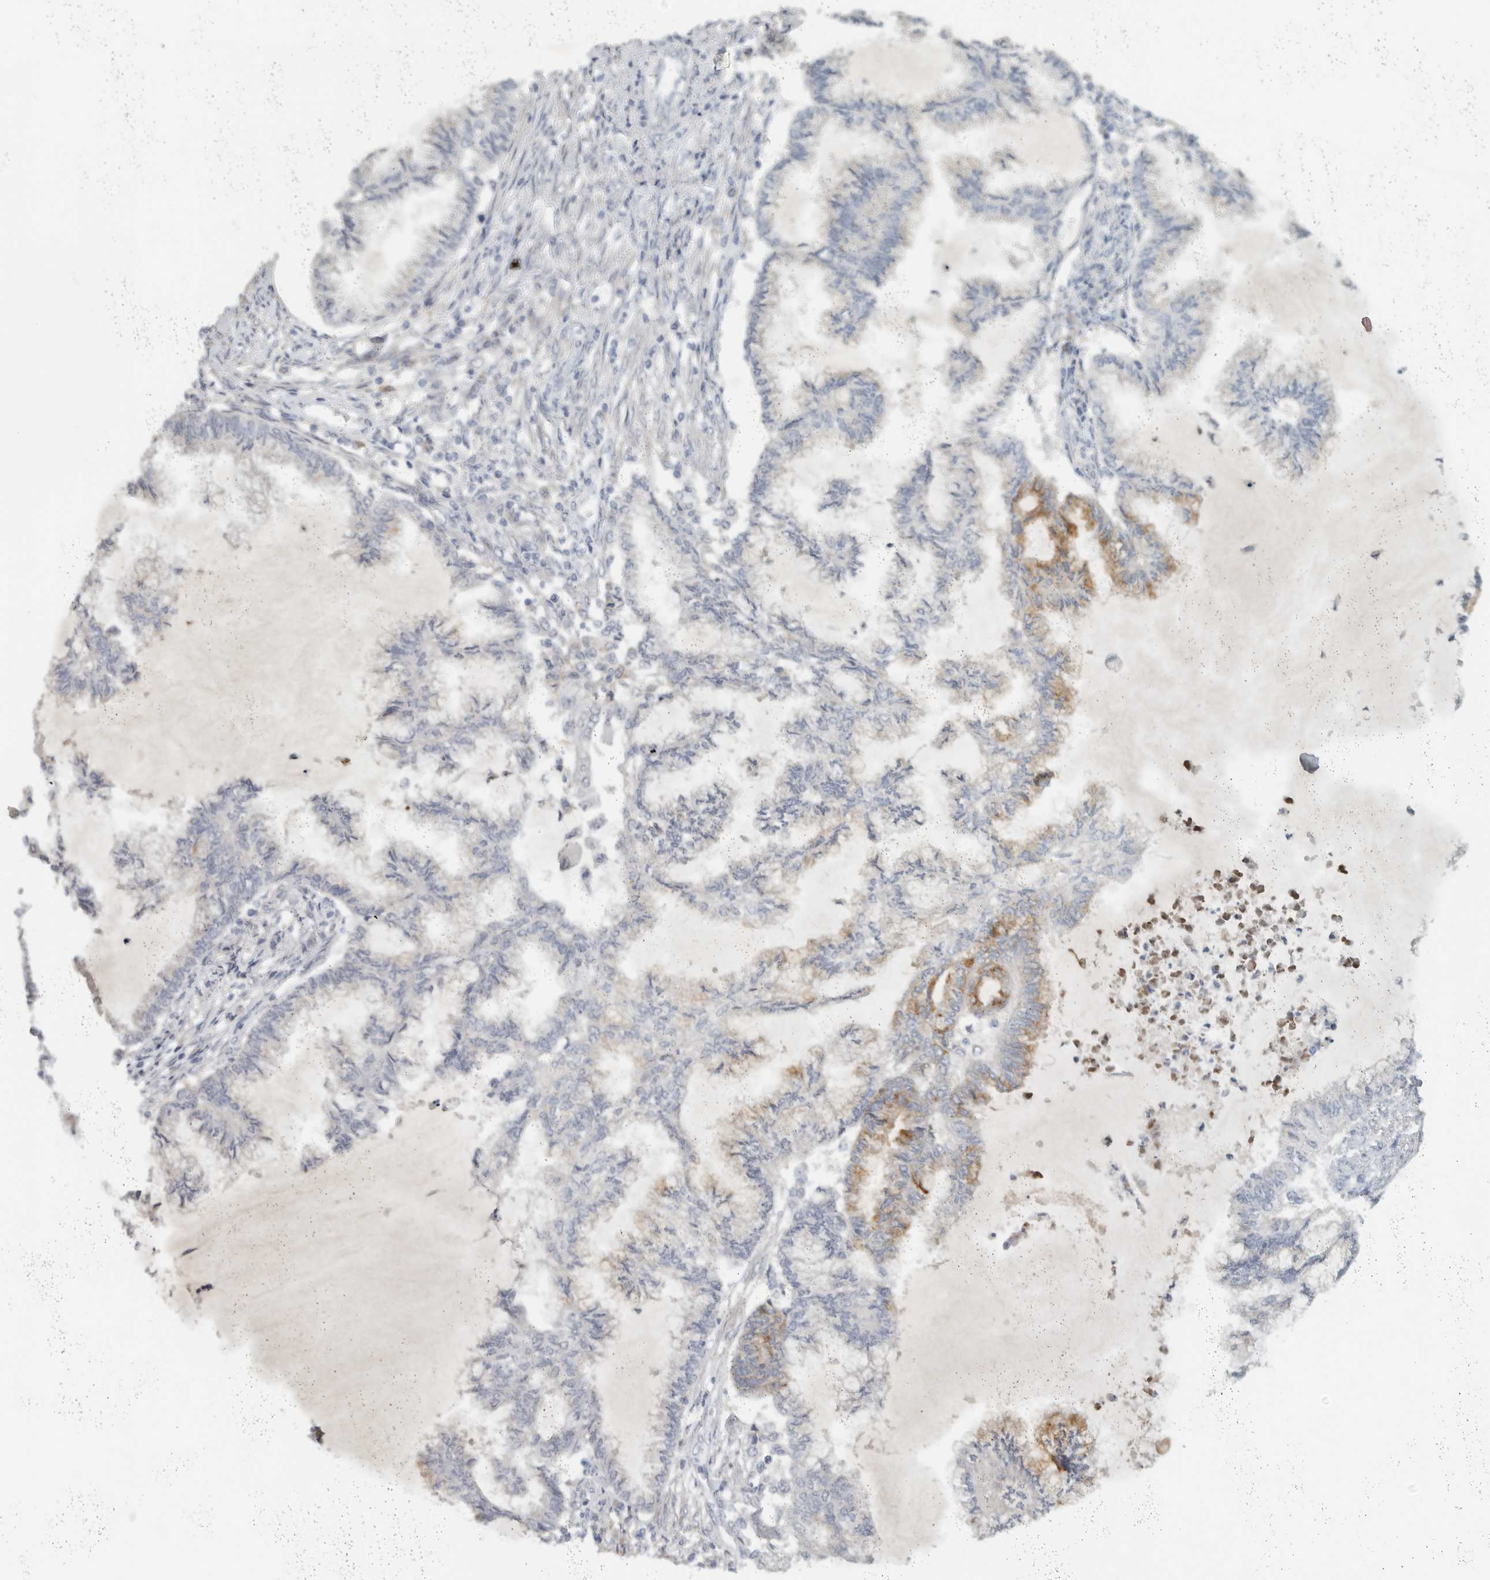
{"staining": {"intensity": "weak", "quantity": "<25%", "location": "cytoplasmic/membranous"}, "tissue": "endometrial cancer", "cell_type": "Tumor cells", "image_type": "cancer", "snomed": [{"axis": "morphology", "description": "Adenocarcinoma, NOS"}, {"axis": "topography", "description": "Endometrium"}], "caption": "Immunohistochemistry (IHC) photomicrograph of neoplastic tissue: human endometrial cancer stained with DAB exhibits no significant protein expression in tumor cells.", "gene": "PAM", "patient": {"sex": "female", "age": 86}}